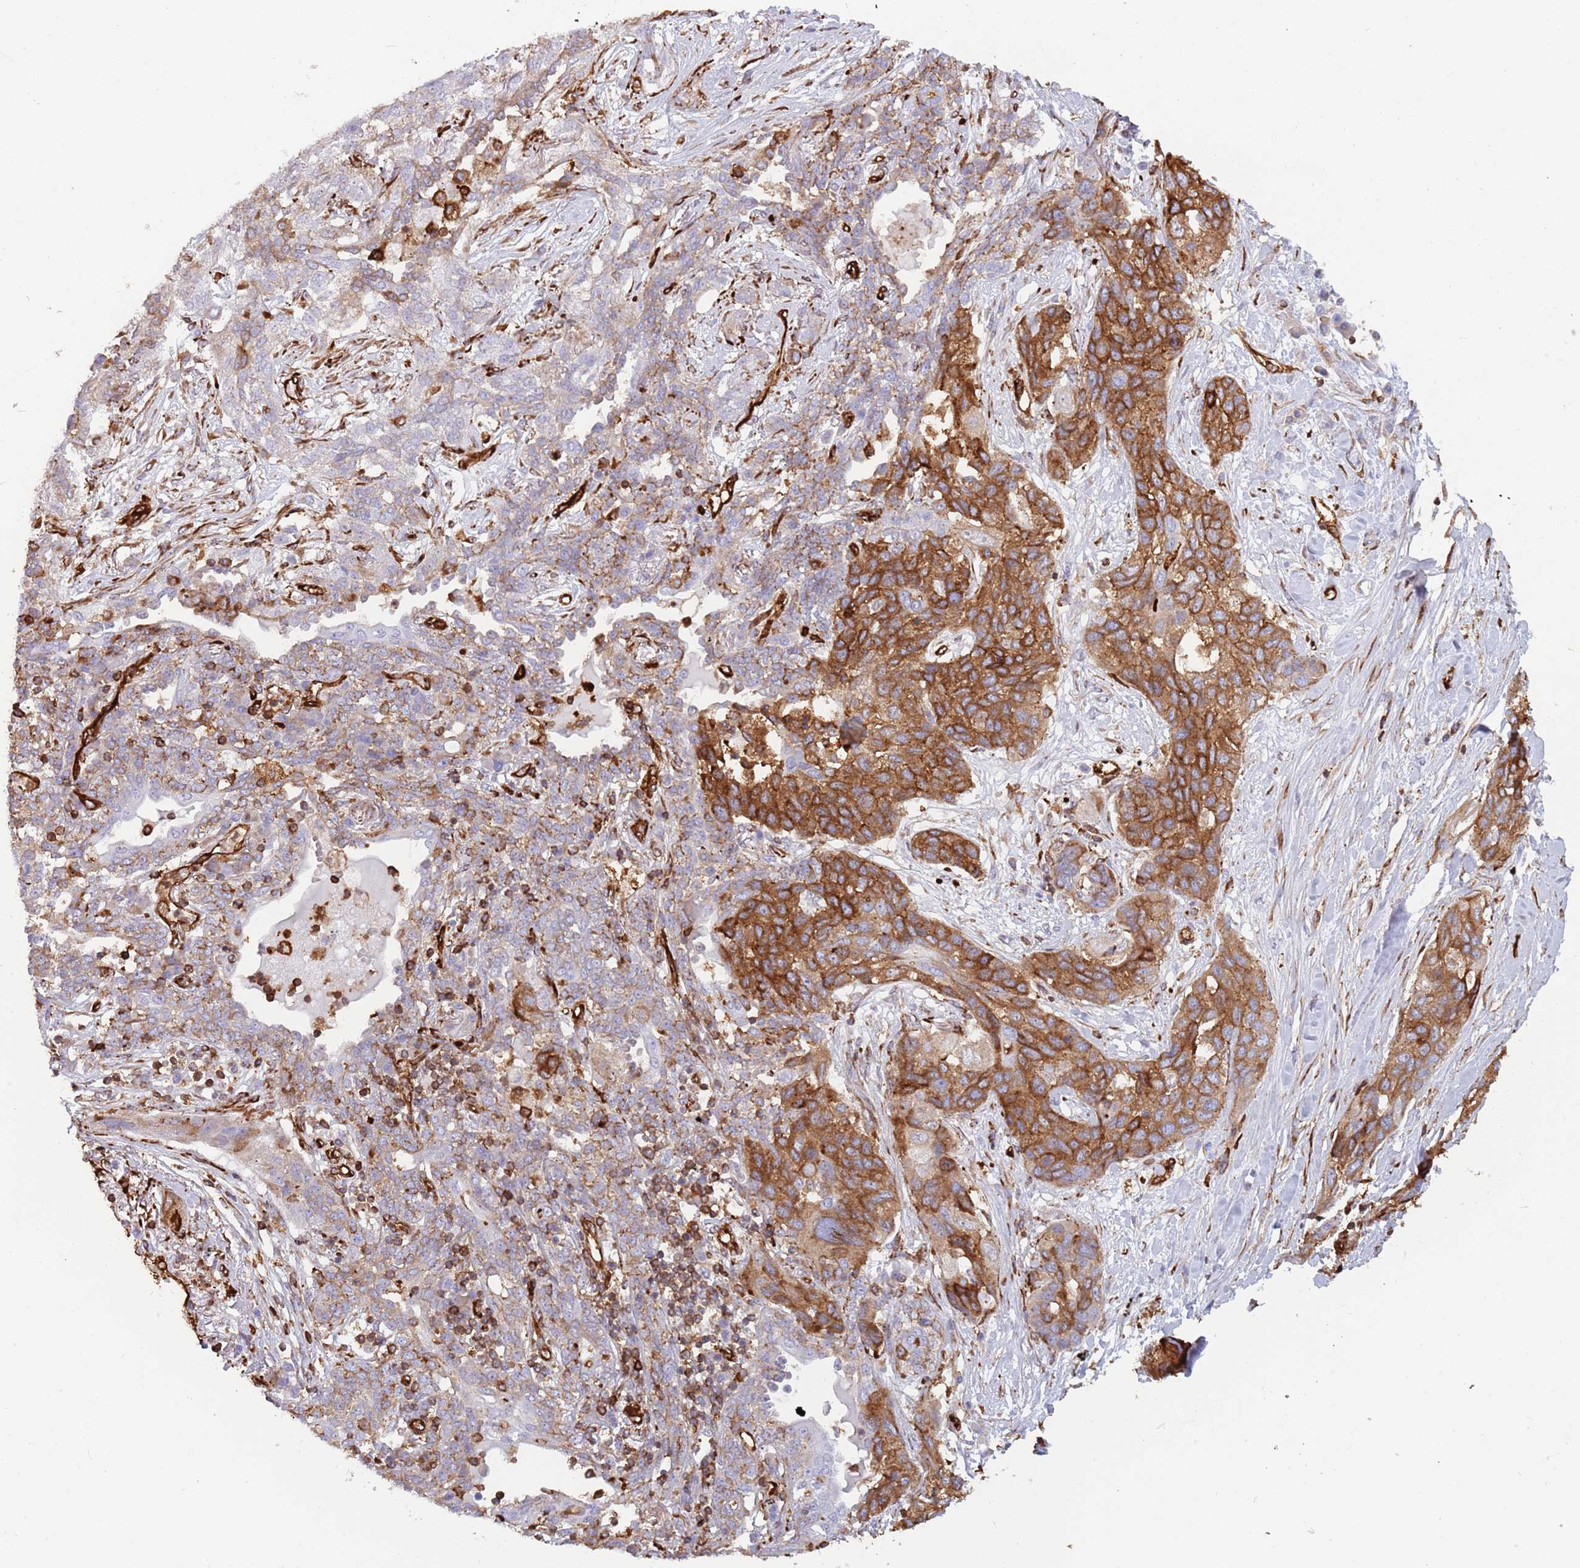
{"staining": {"intensity": "moderate", "quantity": "25%-75%", "location": "cytoplasmic/membranous"}, "tissue": "lung cancer", "cell_type": "Tumor cells", "image_type": "cancer", "snomed": [{"axis": "morphology", "description": "Squamous cell carcinoma, NOS"}, {"axis": "topography", "description": "Lung"}], "caption": "Brown immunohistochemical staining in lung squamous cell carcinoma reveals moderate cytoplasmic/membranous expression in approximately 25%-75% of tumor cells.", "gene": "KBTBD7", "patient": {"sex": "female", "age": 70}}